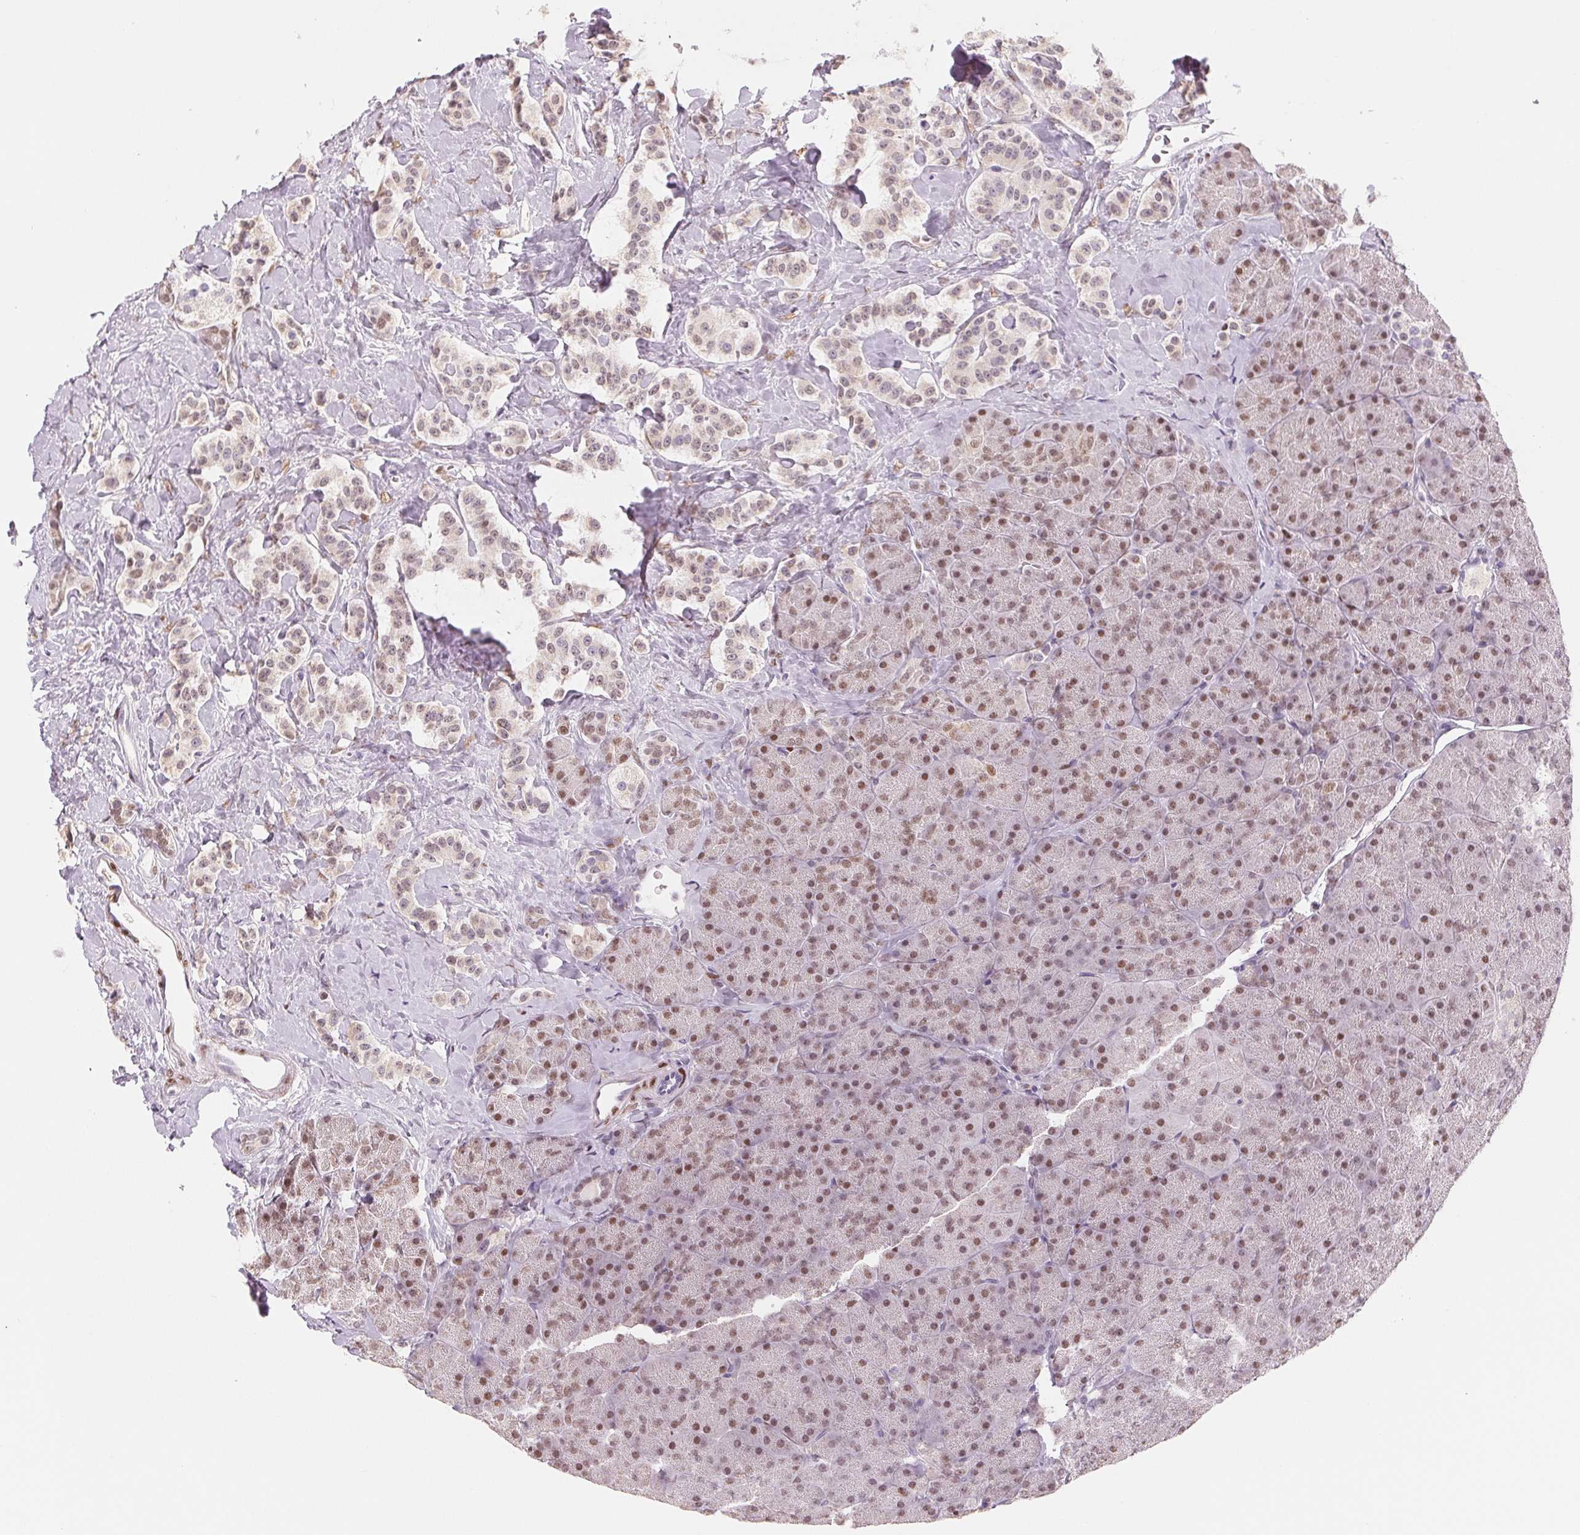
{"staining": {"intensity": "weak", "quantity": "25%-75%", "location": "nuclear"}, "tissue": "carcinoid", "cell_type": "Tumor cells", "image_type": "cancer", "snomed": [{"axis": "morphology", "description": "Normal tissue, NOS"}, {"axis": "morphology", "description": "Carcinoid, malignant, NOS"}, {"axis": "topography", "description": "Pancreas"}], "caption": "Protein staining shows weak nuclear staining in about 25%-75% of tumor cells in carcinoid (malignant).", "gene": "SMARCD3", "patient": {"sex": "male", "age": 36}}